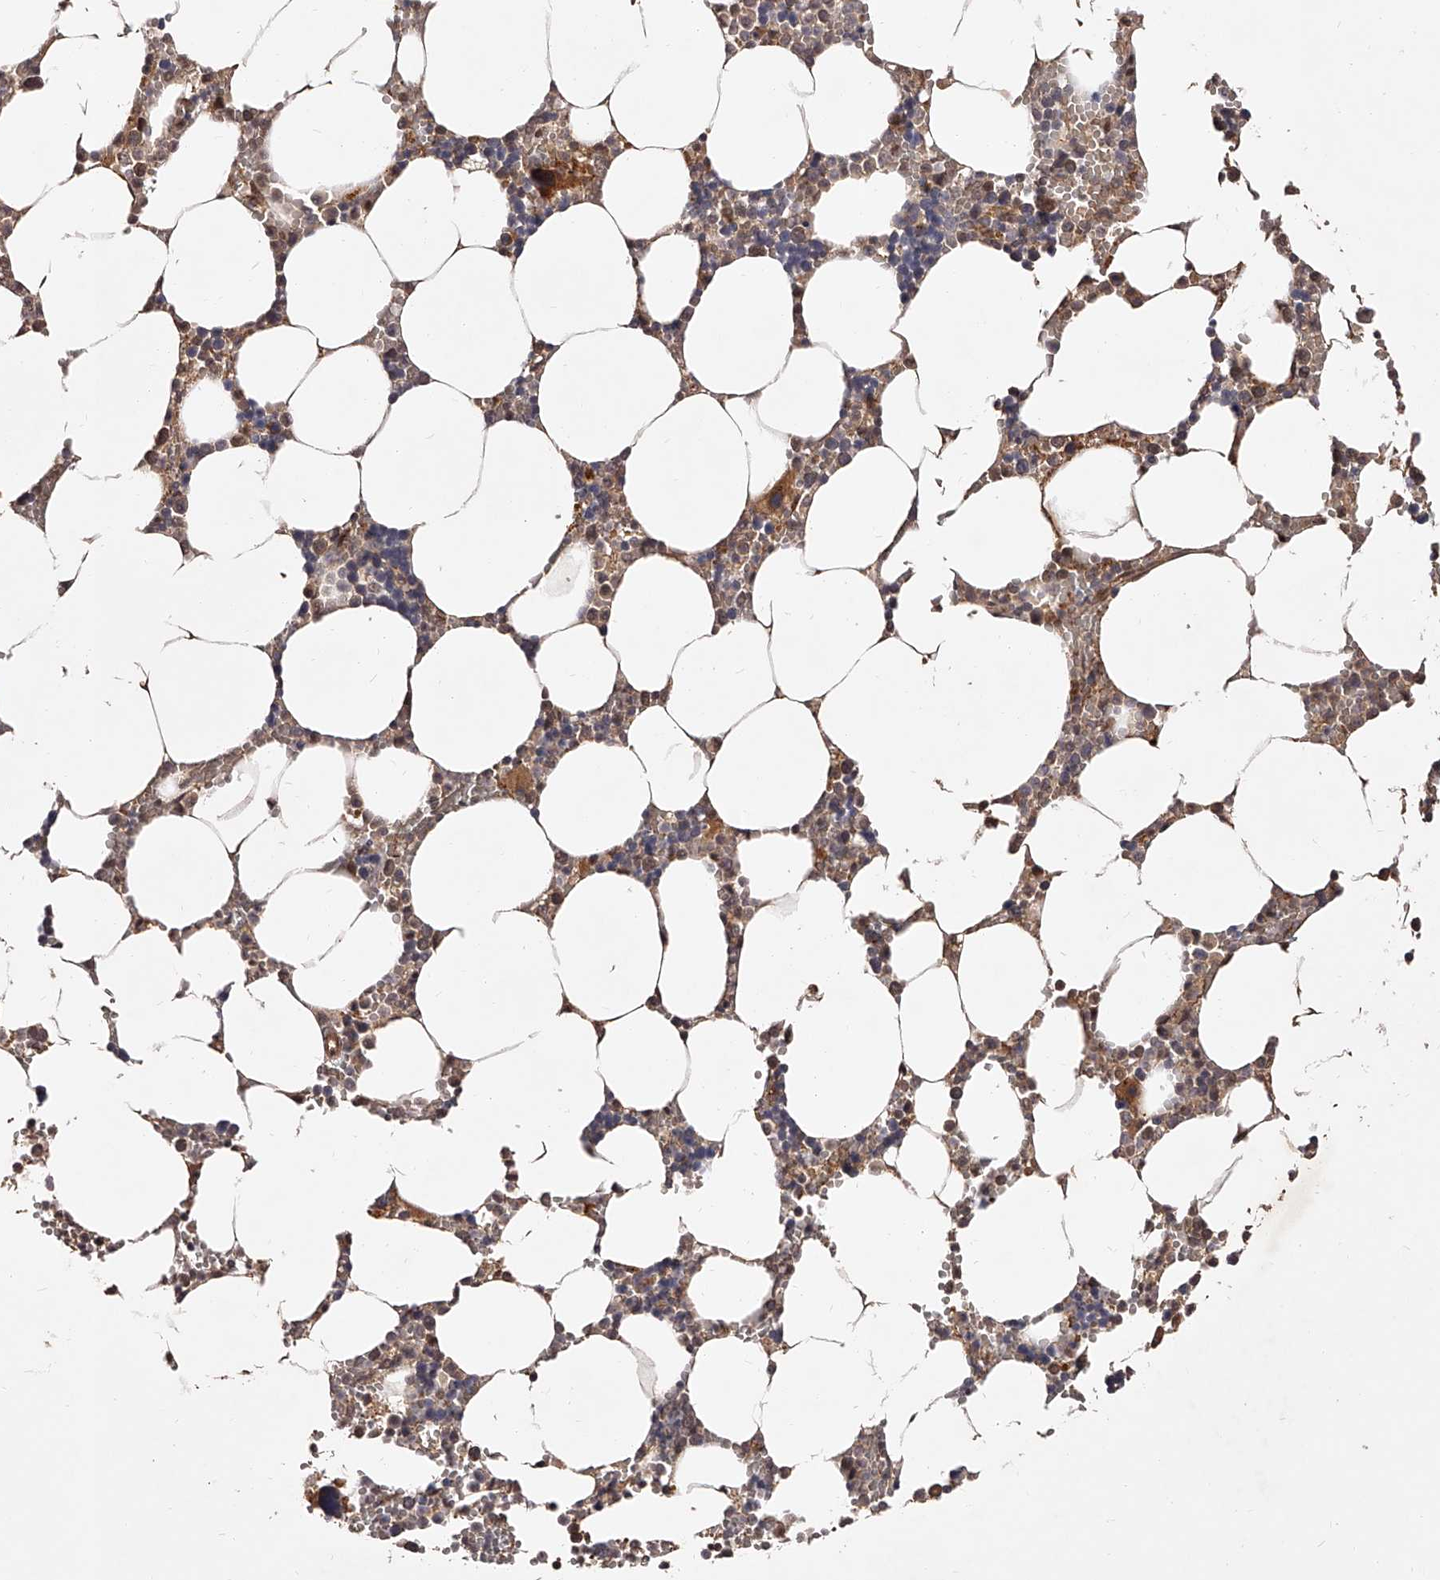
{"staining": {"intensity": "moderate", "quantity": "<25%", "location": "cytoplasmic/membranous"}, "tissue": "bone marrow", "cell_type": "Hematopoietic cells", "image_type": "normal", "snomed": [{"axis": "morphology", "description": "Normal tissue, NOS"}, {"axis": "topography", "description": "Bone marrow"}], "caption": "DAB (3,3'-diaminobenzidine) immunohistochemical staining of normal bone marrow demonstrates moderate cytoplasmic/membranous protein staining in about <25% of hematopoietic cells. (IHC, brightfield microscopy, high magnification).", "gene": "CUL7", "patient": {"sex": "male", "age": 70}}